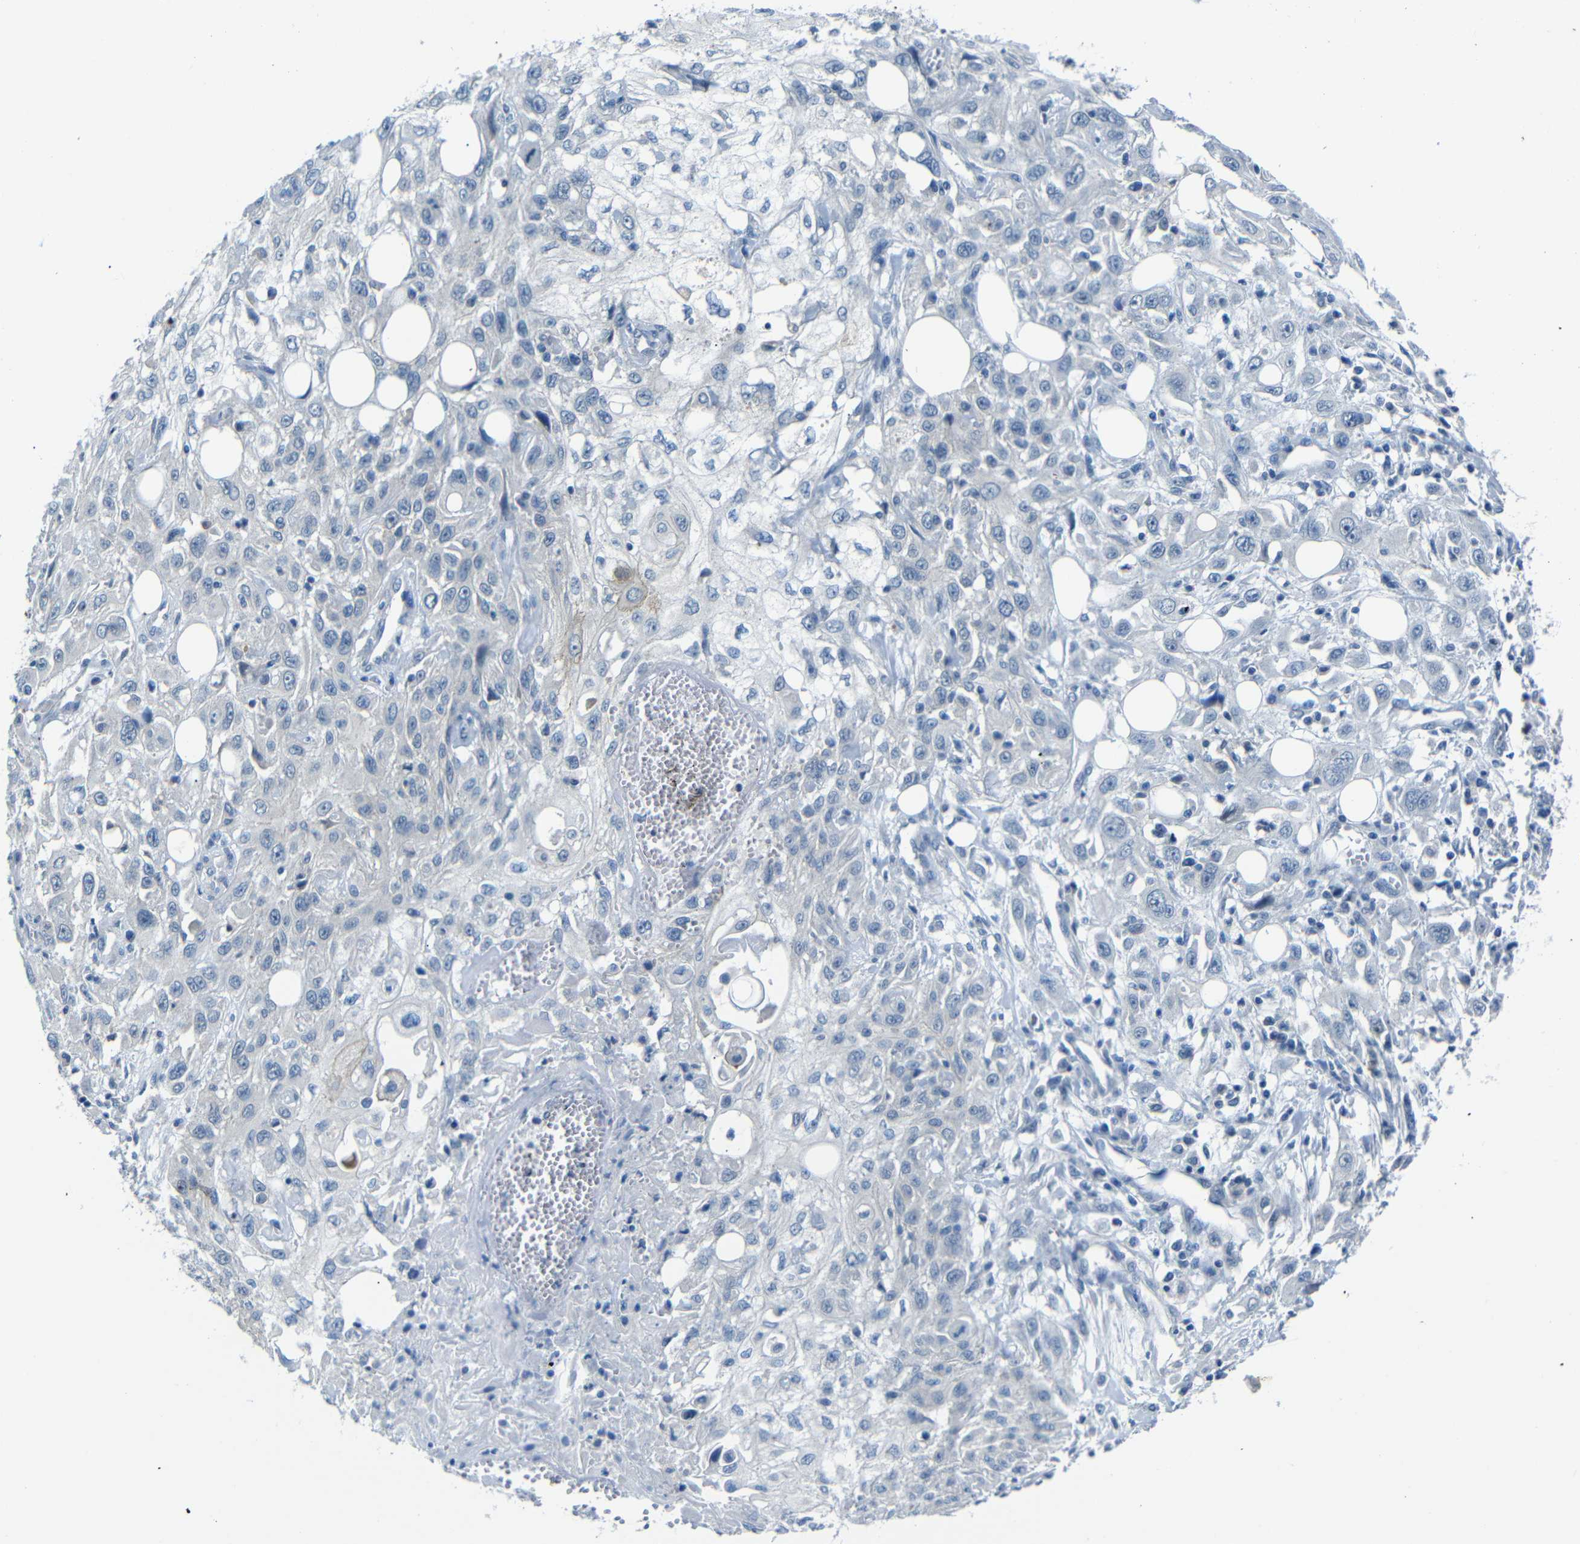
{"staining": {"intensity": "negative", "quantity": "none", "location": "none"}, "tissue": "skin cancer", "cell_type": "Tumor cells", "image_type": "cancer", "snomed": [{"axis": "morphology", "description": "Squamous cell carcinoma, NOS"}, {"axis": "topography", "description": "Skin"}], "caption": "Immunohistochemistry (IHC) photomicrograph of skin cancer (squamous cell carcinoma) stained for a protein (brown), which exhibits no expression in tumor cells. Nuclei are stained in blue.", "gene": "ANK3", "patient": {"sex": "male", "age": 75}}